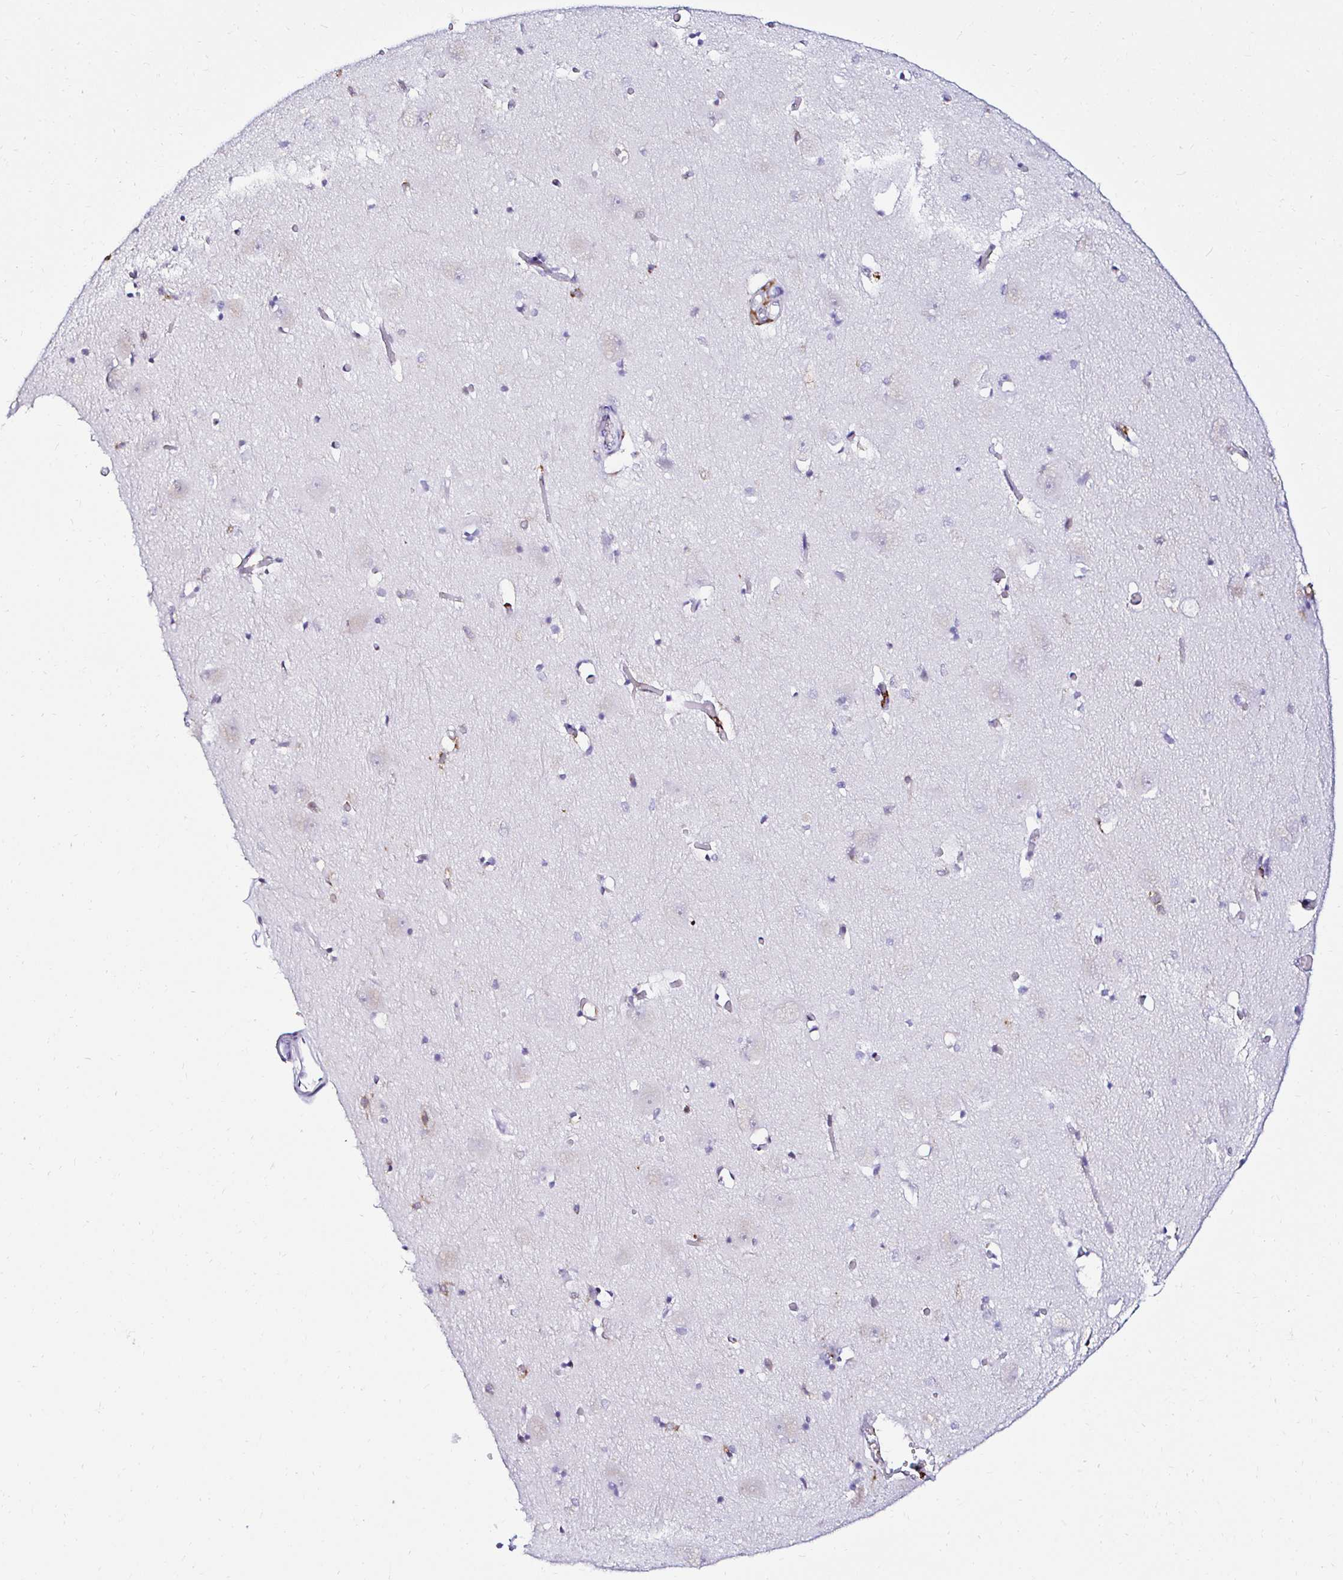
{"staining": {"intensity": "negative", "quantity": "none", "location": "none"}, "tissue": "caudate", "cell_type": "Glial cells", "image_type": "normal", "snomed": [{"axis": "morphology", "description": "Normal tissue, NOS"}, {"axis": "topography", "description": "Lateral ventricle wall"}, {"axis": "topography", "description": "Hippocampus"}], "caption": "Micrograph shows no significant protein staining in glial cells of benign caudate. (Brightfield microscopy of DAB IHC at high magnification).", "gene": "CYBB", "patient": {"sex": "female", "age": 63}}